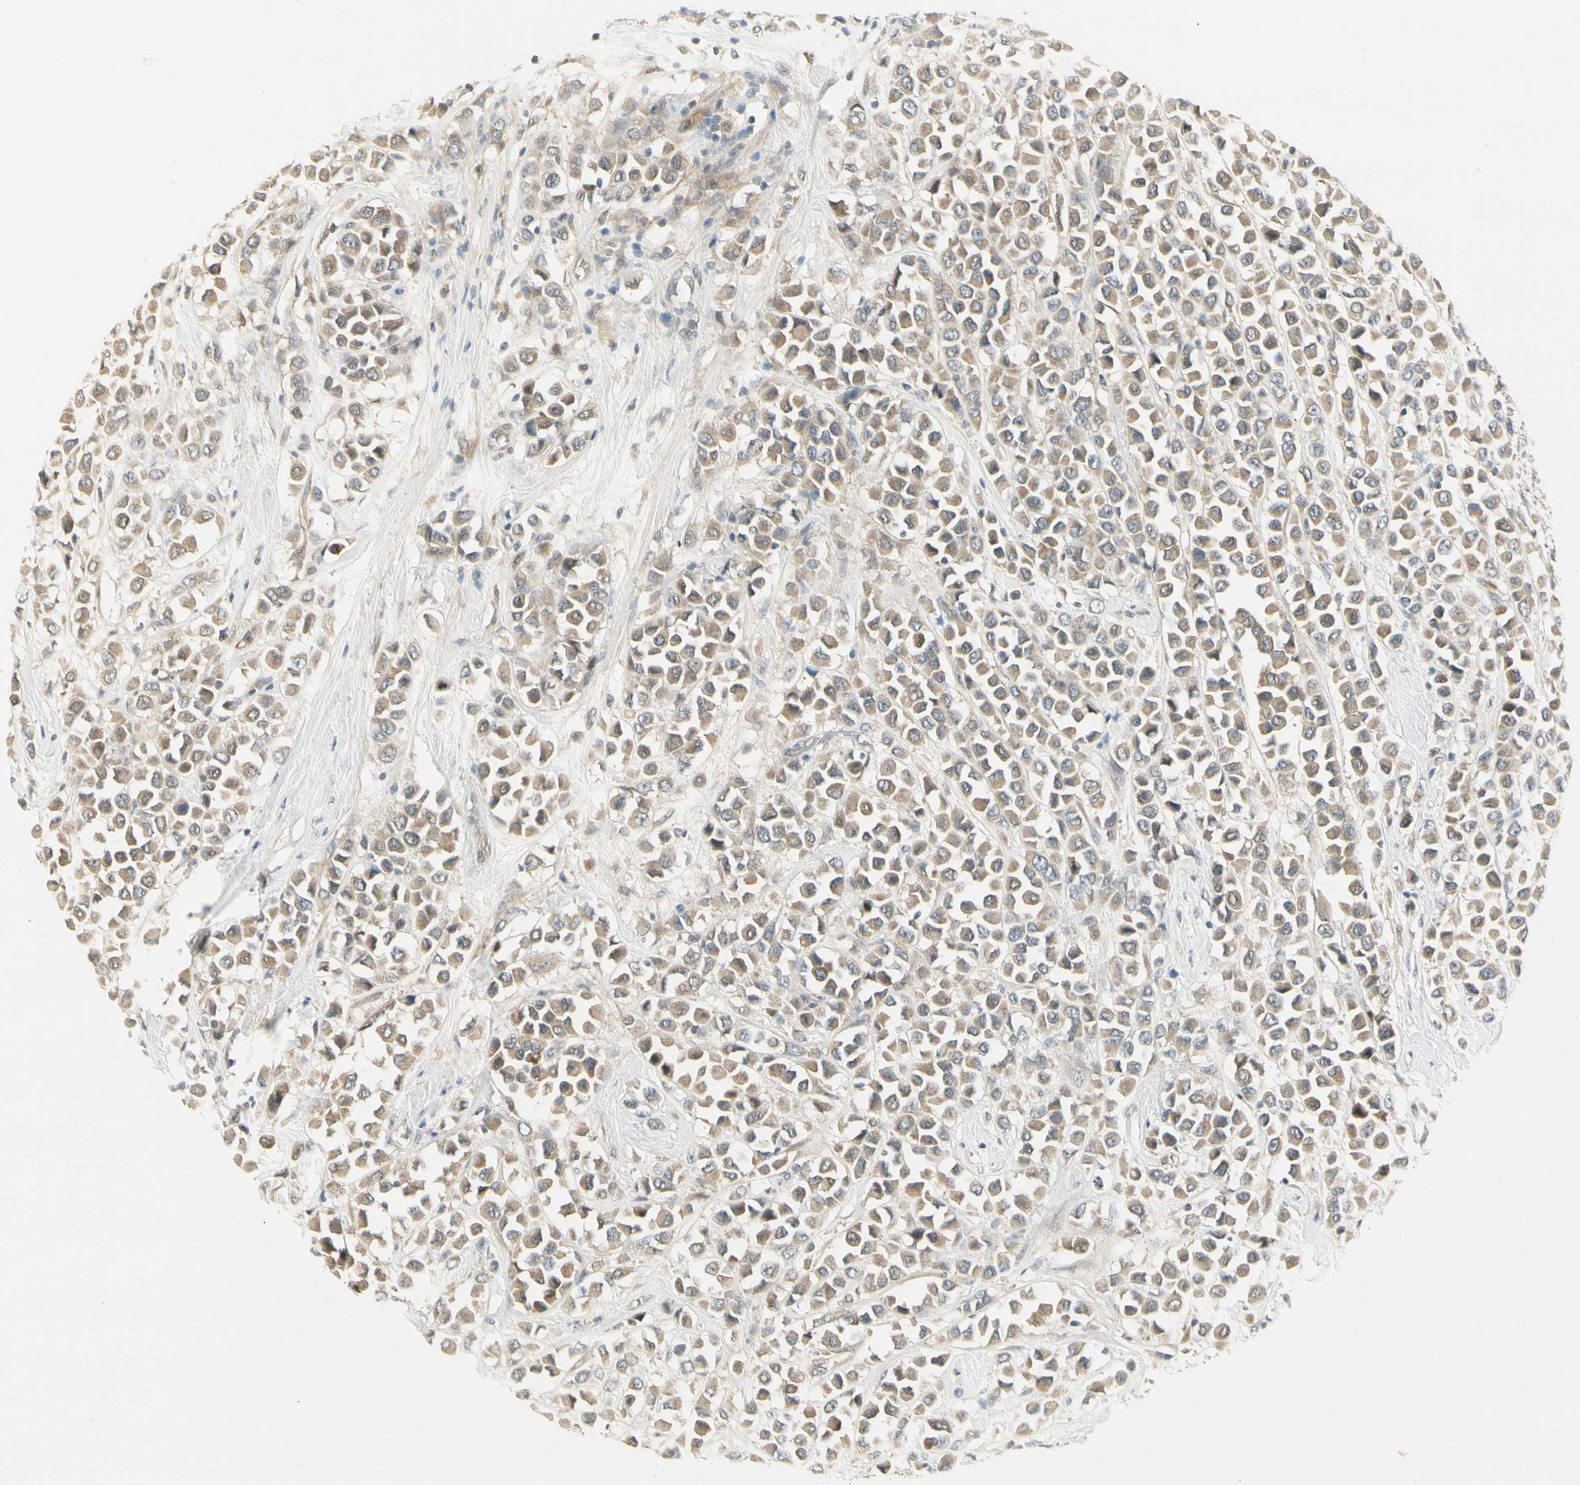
{"staining": {"intensity": "weak", "quantity": ">75%", "location": "cytoplasmic/membranous"}, "tissue": "breast cancer", "cell_type": "Tumor cells", "image_type": "cancer", "snomed": [{"axis": "morphology", "description": "Duct carcinoma"}, {"axis": "topography", "description": "Breast"}], "caption": "A brown stain highlights weak cytoplasmic/membranous expression of a protein in human breast infiltrating ductal carcinoma tumor cells. (Stains: DAB (3,3'-diaminobenzidine) in brown, nuclei in blue, Microscopy: brightfield microscopy at high magnification).", "gene": "EPHB3", "patient": {"sex": "female", "age": 61}}